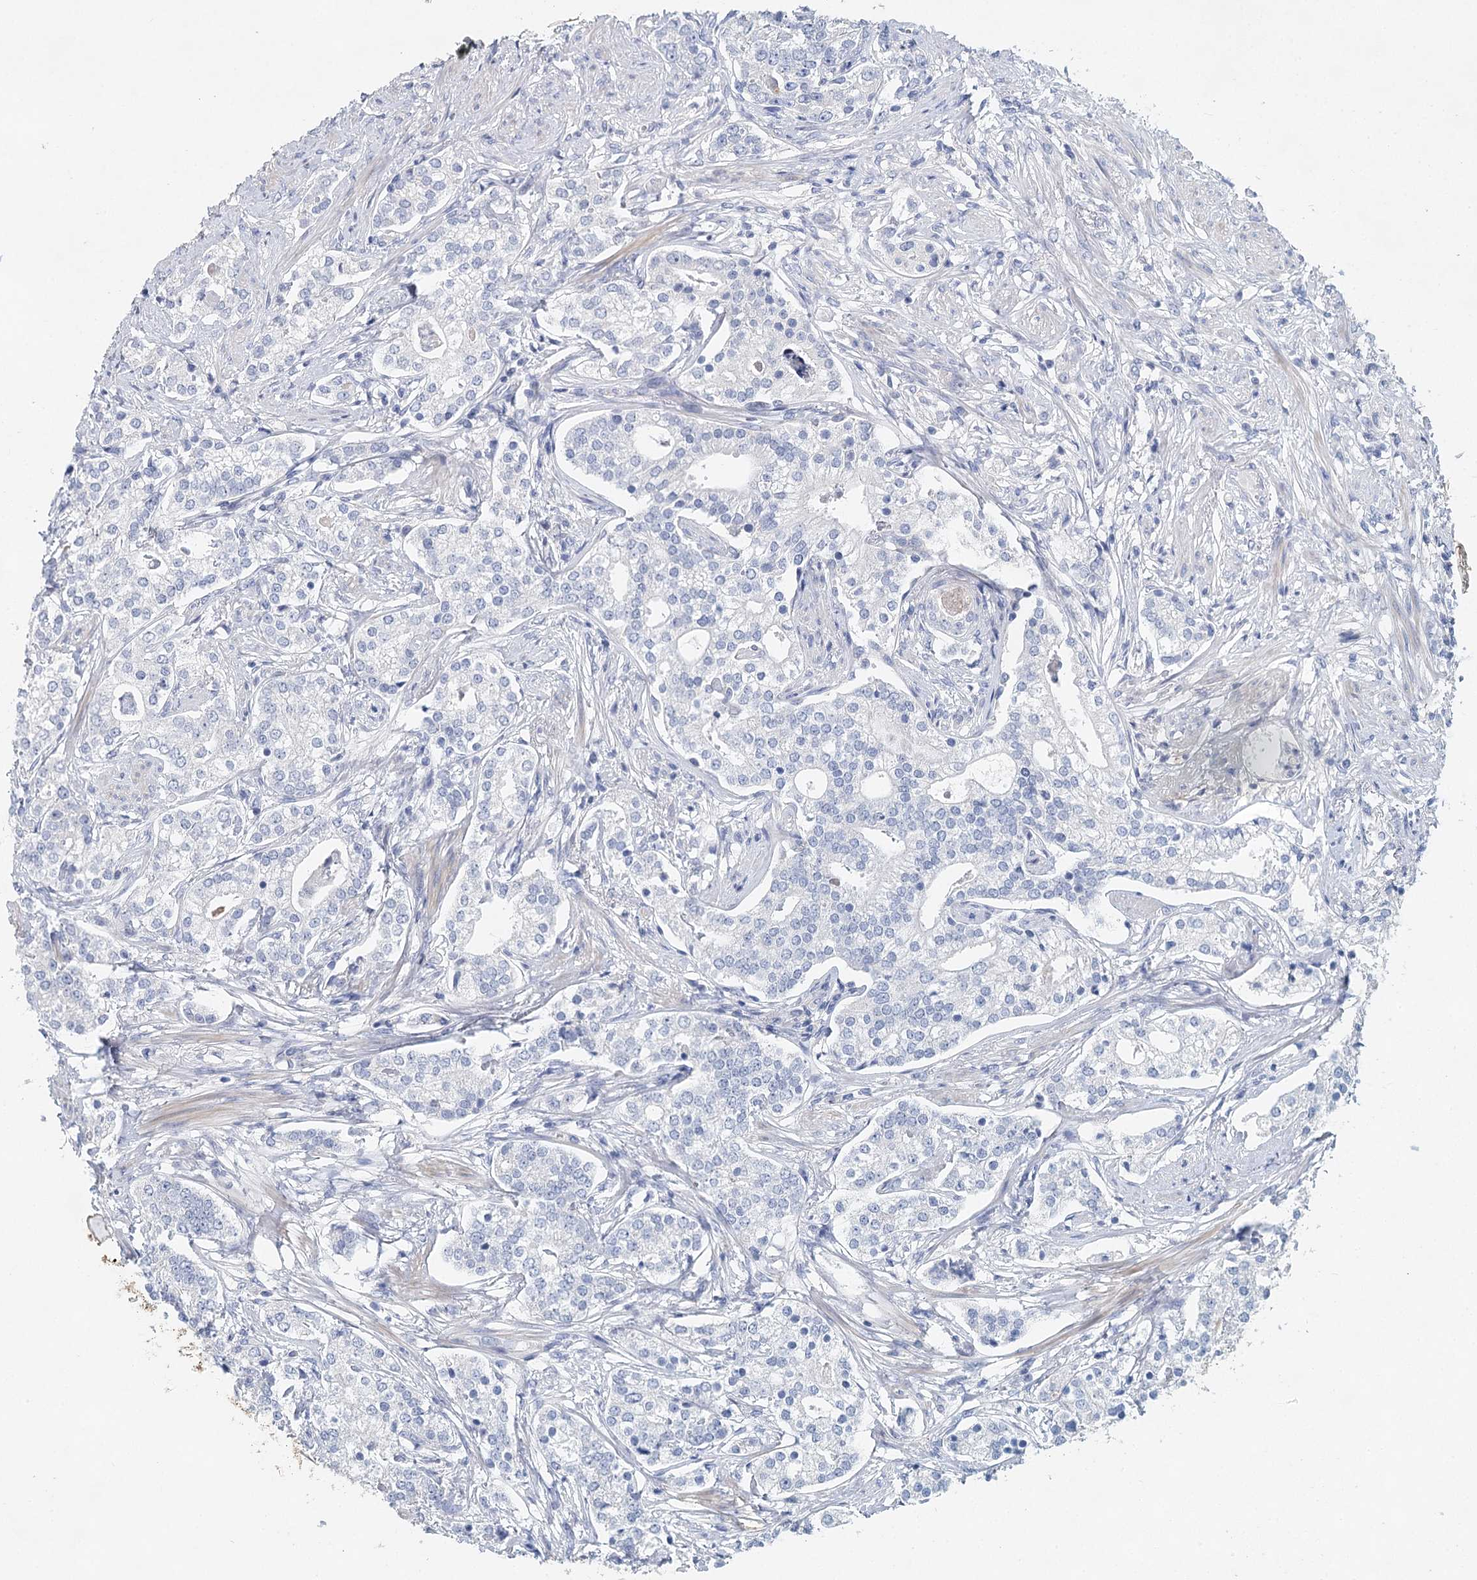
{"staining": {"intensity": "negative", "quantity": "none", "location": "none"}, "tissue": "prostate cancer", "cell_type": "Tumor cells", "image_type": "cancer", "snomed": [{"axis": "morphology", "description": "Adenocarcinoma, High grade"}, {"axis": "topography", "description": "Prostate"}], "caption": "Micrograph shows no significant protein expression in tumor cells of high-grade adenocarcinoma (prostate).", "gene": "MYL6B", "patient": {"sex": "male", "age": 69}}